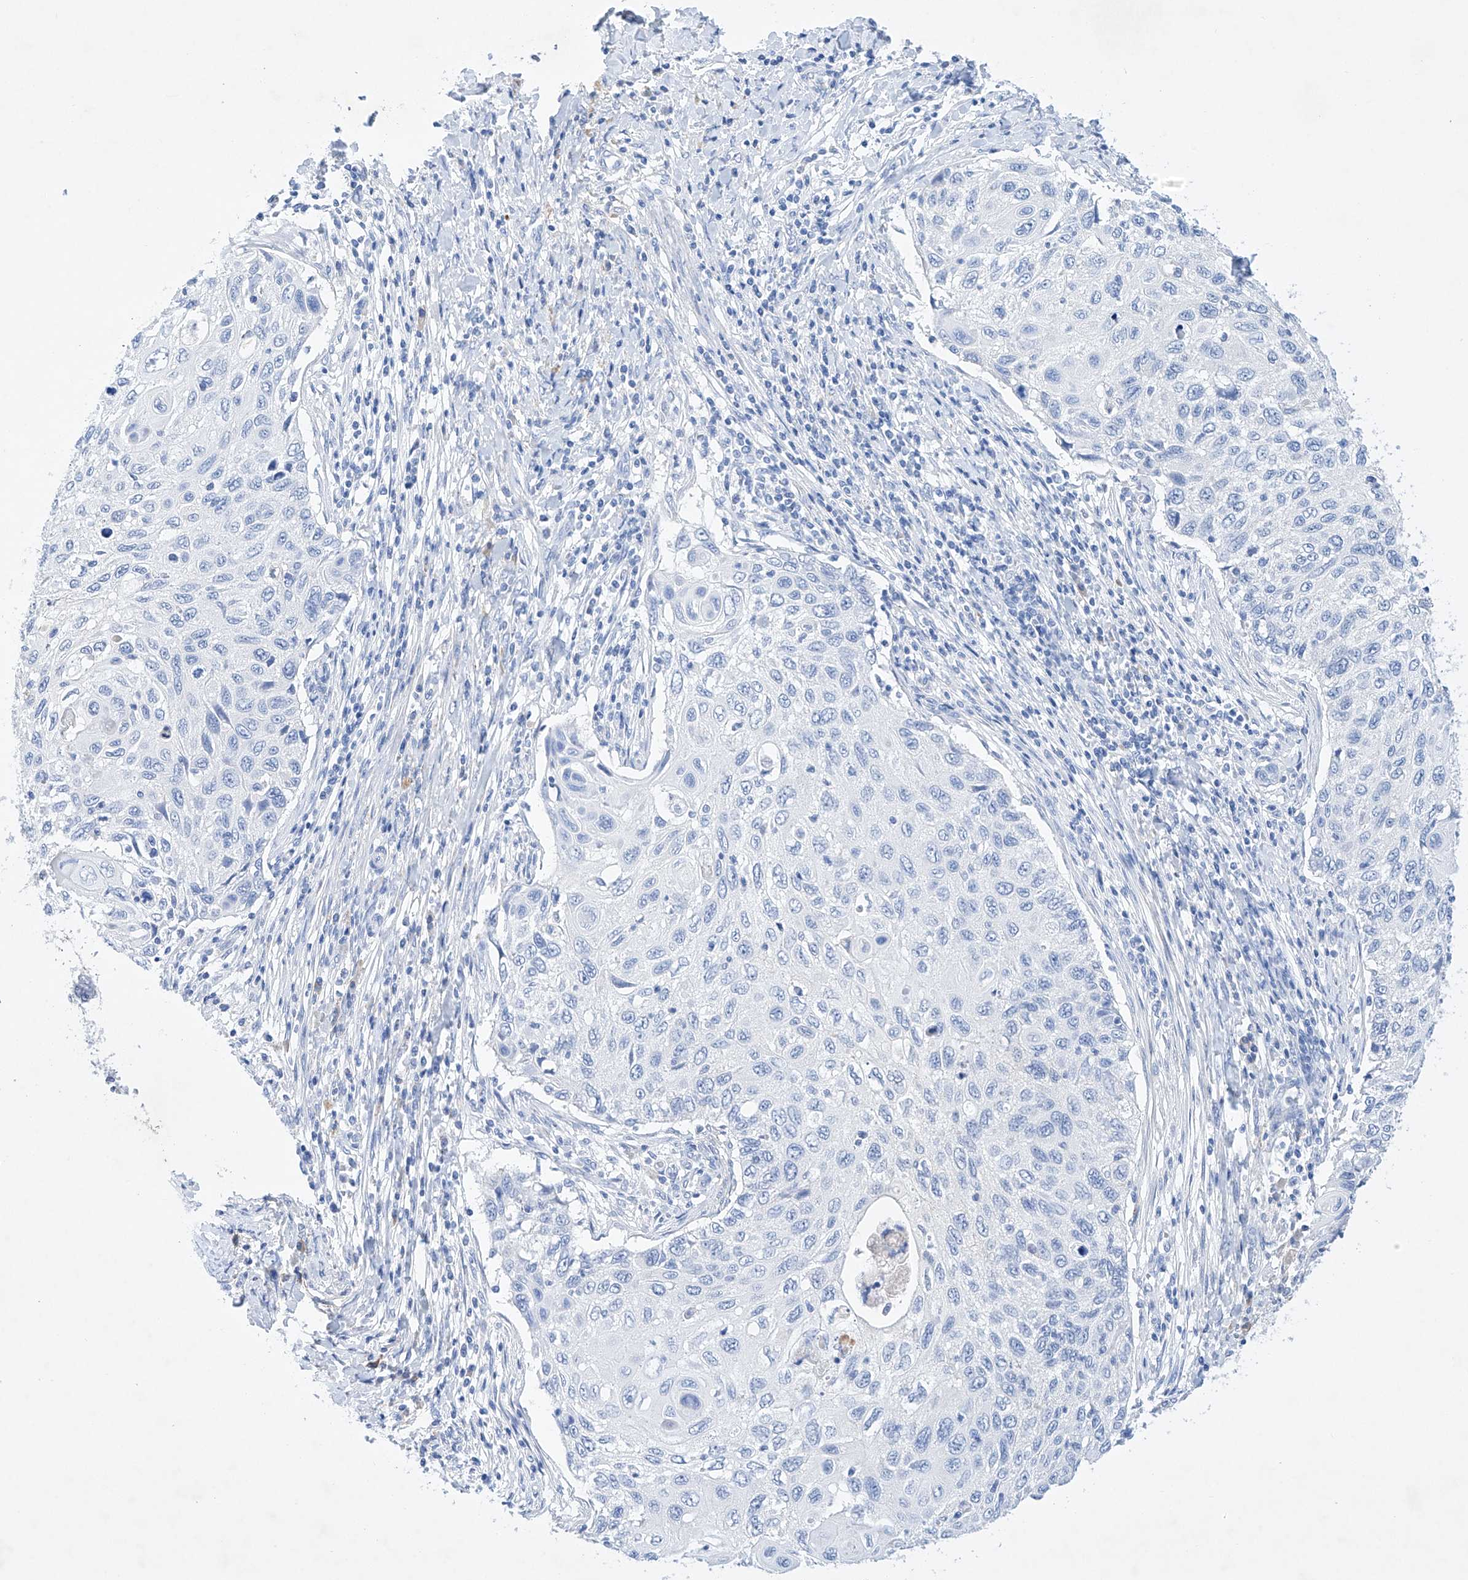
{"staining": {"intensity": "negative", "quantity": "none", "location": "none"}, "tissue": "cervical cancer", "cell_type": "Tumor cells", "image_type": "cancer", "snomed": [{"axis": "morphology", "description": "Squamous cell carcinoma, NOS"}, {"axis": "topography", "description": "Cervix"}], "caption": "This is an IHC photomicrograph of human squamous cell carcinoma (cervical). There is no staining in tumor cells.", "gene": "LURAP1", "patient": {"sex": "female", "age": 70}}